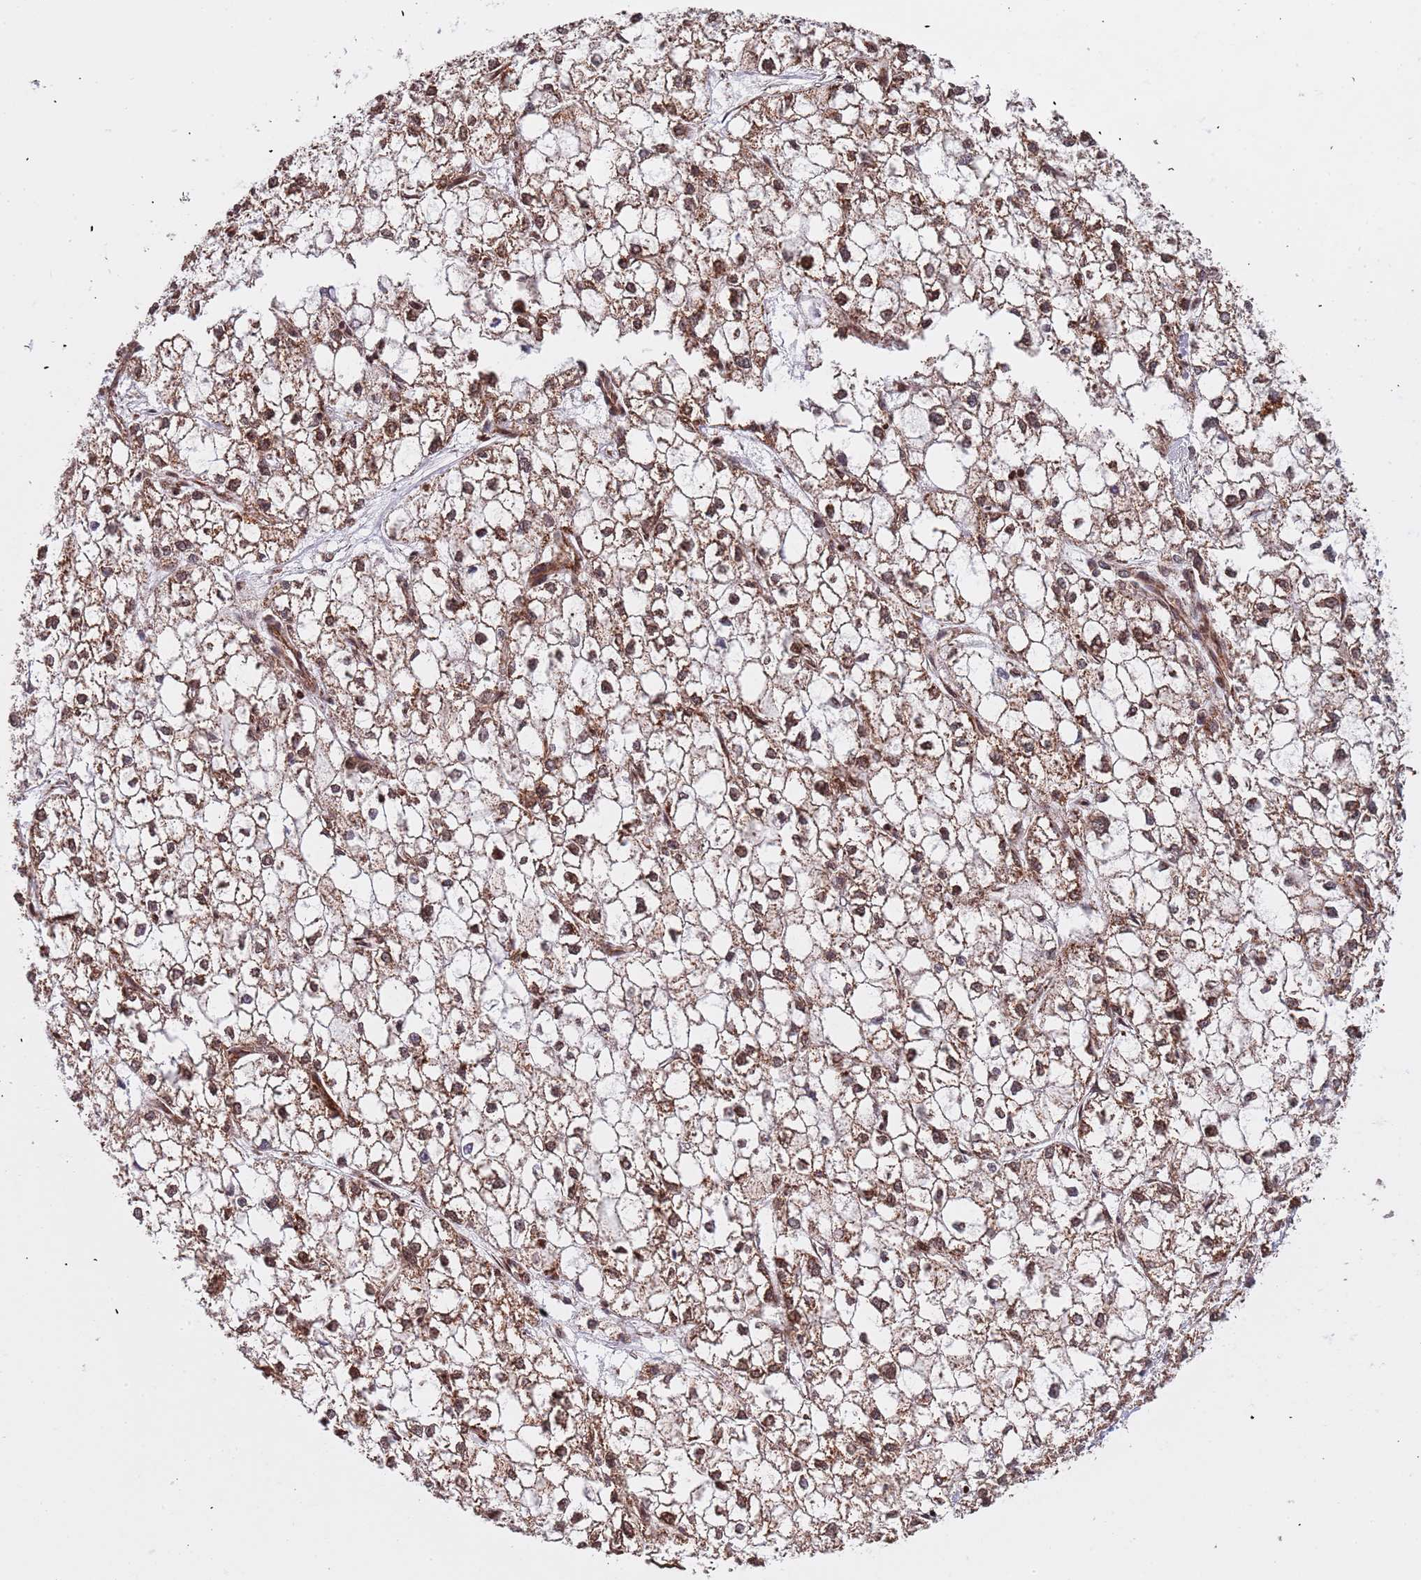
{"staining": {"intensity": "moderate", "quantity": ">75%", "location": "cytoplasmic/membranous,nuclear"}, "tissue": "liver cancer", "cell_type": "Tumor cells", "image_type": "cancer", "snomed": [{"axis": "morphology", "description": "Carcinoma, Hepatocellular, NOS"}, {"axis": "topography", "description": "Liver"}], "caption": "This image shows hepatocellular carcinoma (liver) stained with immunohistochemistry to label a protein in brown. The cytoplasmic/membranous and nuclear of tumor cells show moderate positivity for the protein. Nuclei are counter-stained blue.", "gene": "DCHS1", "patient": {"sex": "female", "age": 43}}